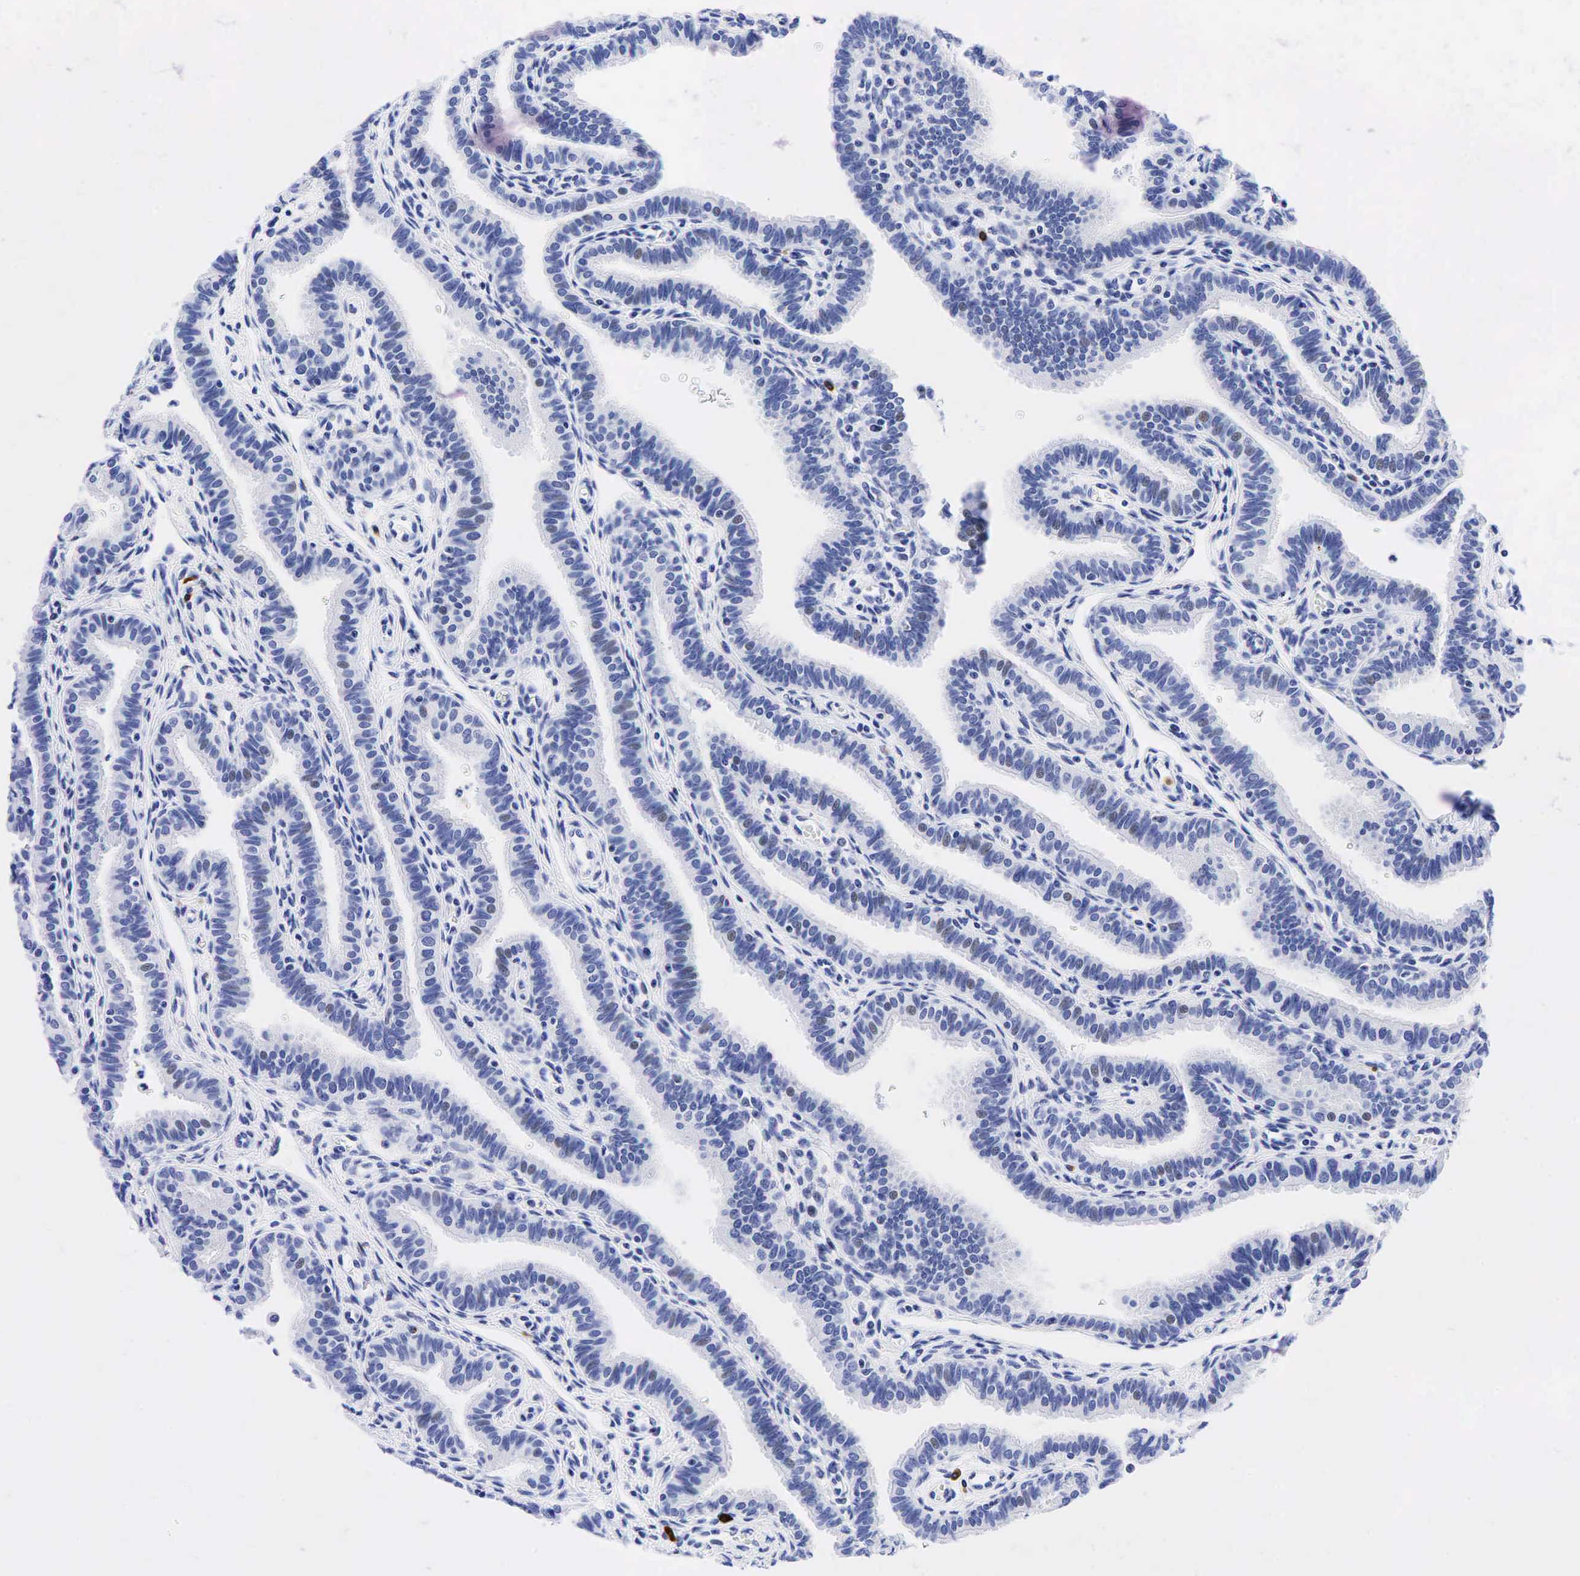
{"staining": {"intensity": "negative", "quantity": "none", "location": "none"}, "tissue": "fallopian tube", "cell_type": "Glandular cells", "image_type": "normal", "snomed": [{"axis": "morphology", "description": "Normal tissue, NOS"}, {"axis": "topography", "description": "Fallopian tube"}], "caption": "Fallopian tube was stained to show a protein in brown. There is no significant positivity in glandular cells. The staining is performed using DAB (3,3'-diaminobenzidine) brown chromogen with nuclei counter-stained in using hematoxylin.", "gene": "CD79A", "patient": {"sex": "female", "age": 32}}